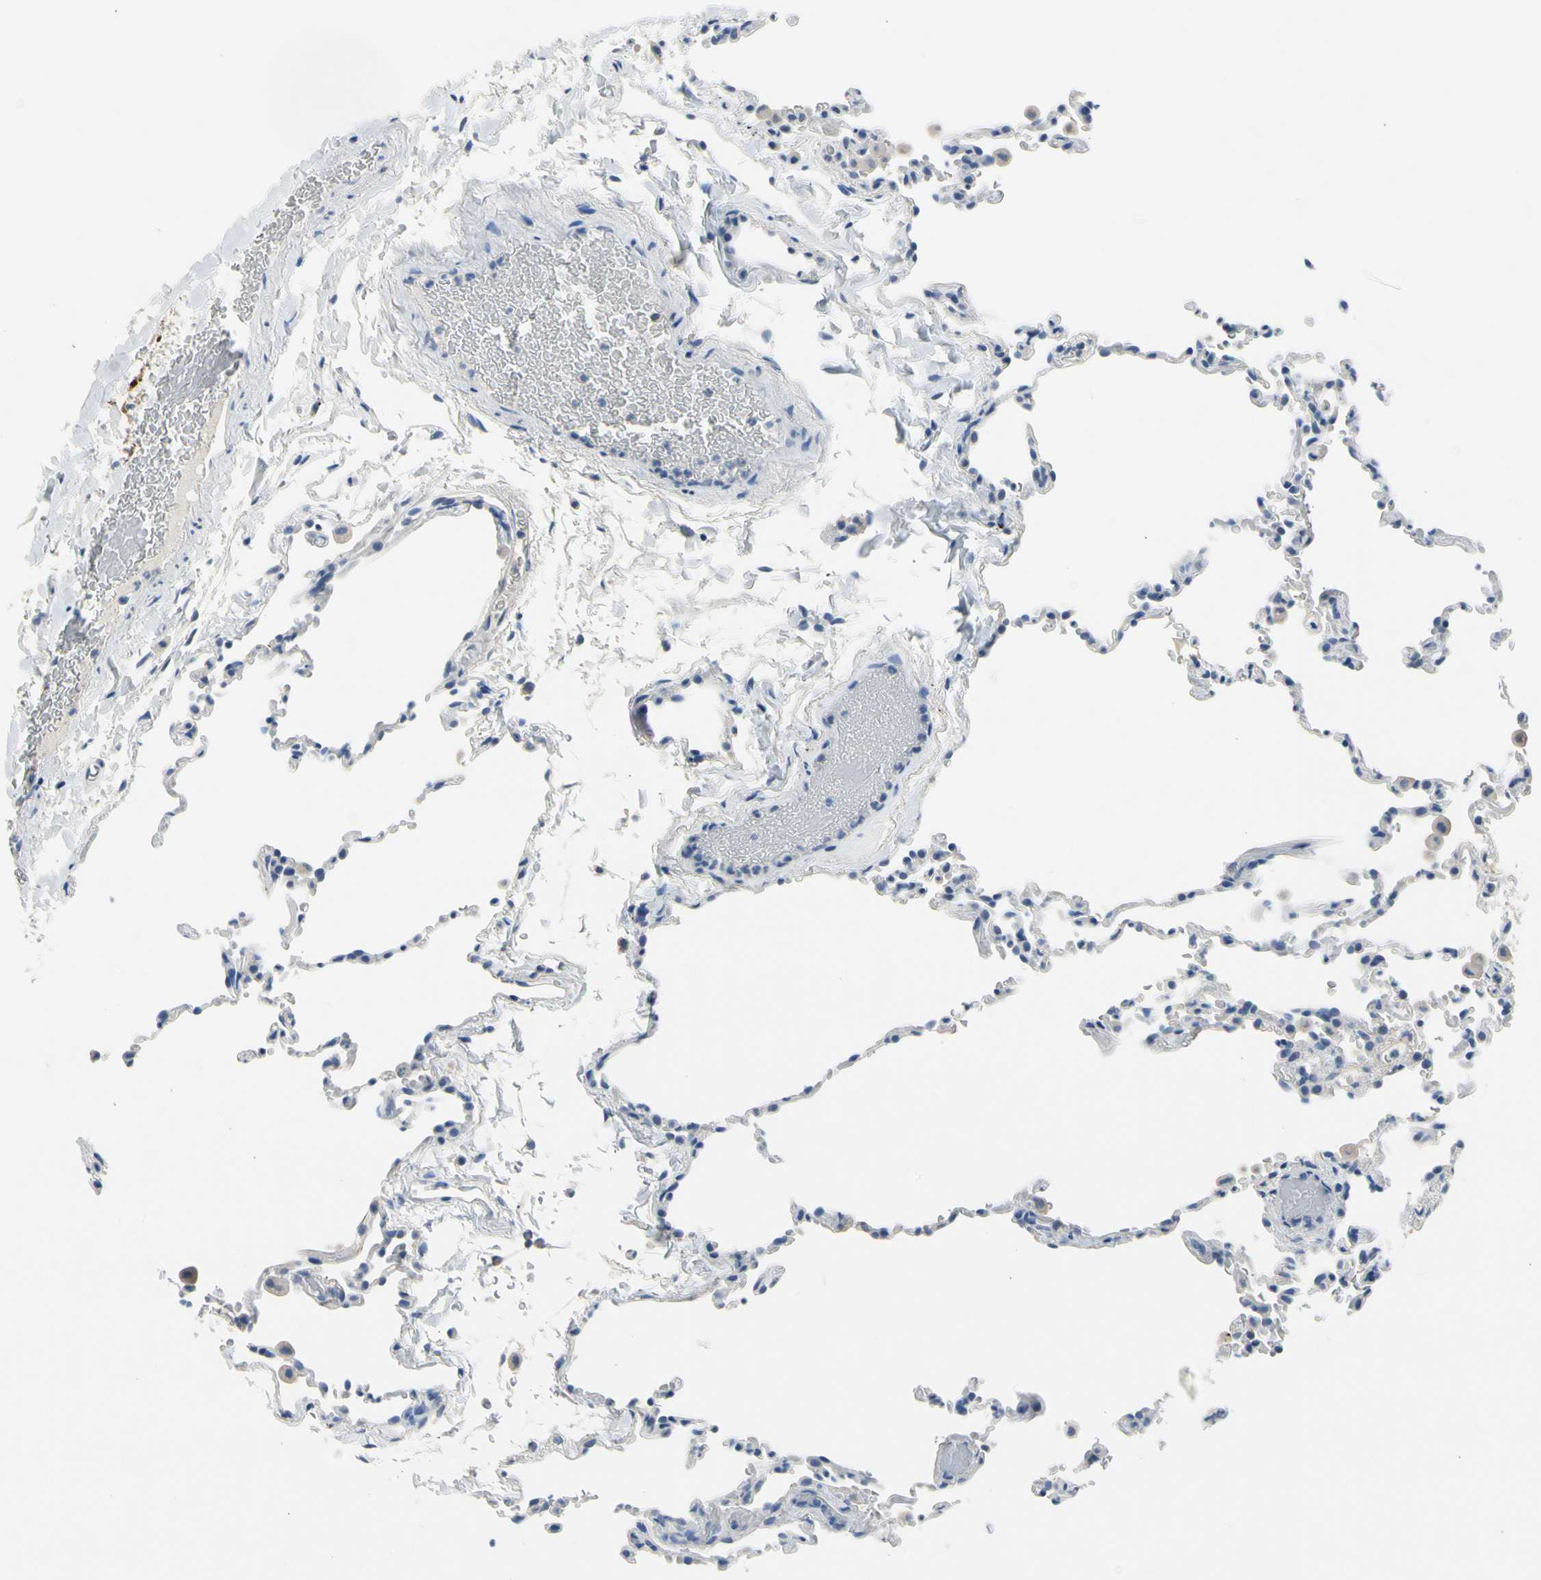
{"staining": {"intensity": "negative", "quantity": "none", "location": "none"}, "tissue": "lung", "cell_type": "Alveolar cells", "image_type": "normal", "snomed": [{"axis": "morphology", "description": "Normal tissue, NOS"}, {"axis": "topography", "description": "Lung"}], "caption": "A photomicrograph of lung stained for a protein reveals no brown staining in alveolar cells.", "gene": "MARK1", "patient": {"sex": "female", "age": 61}}